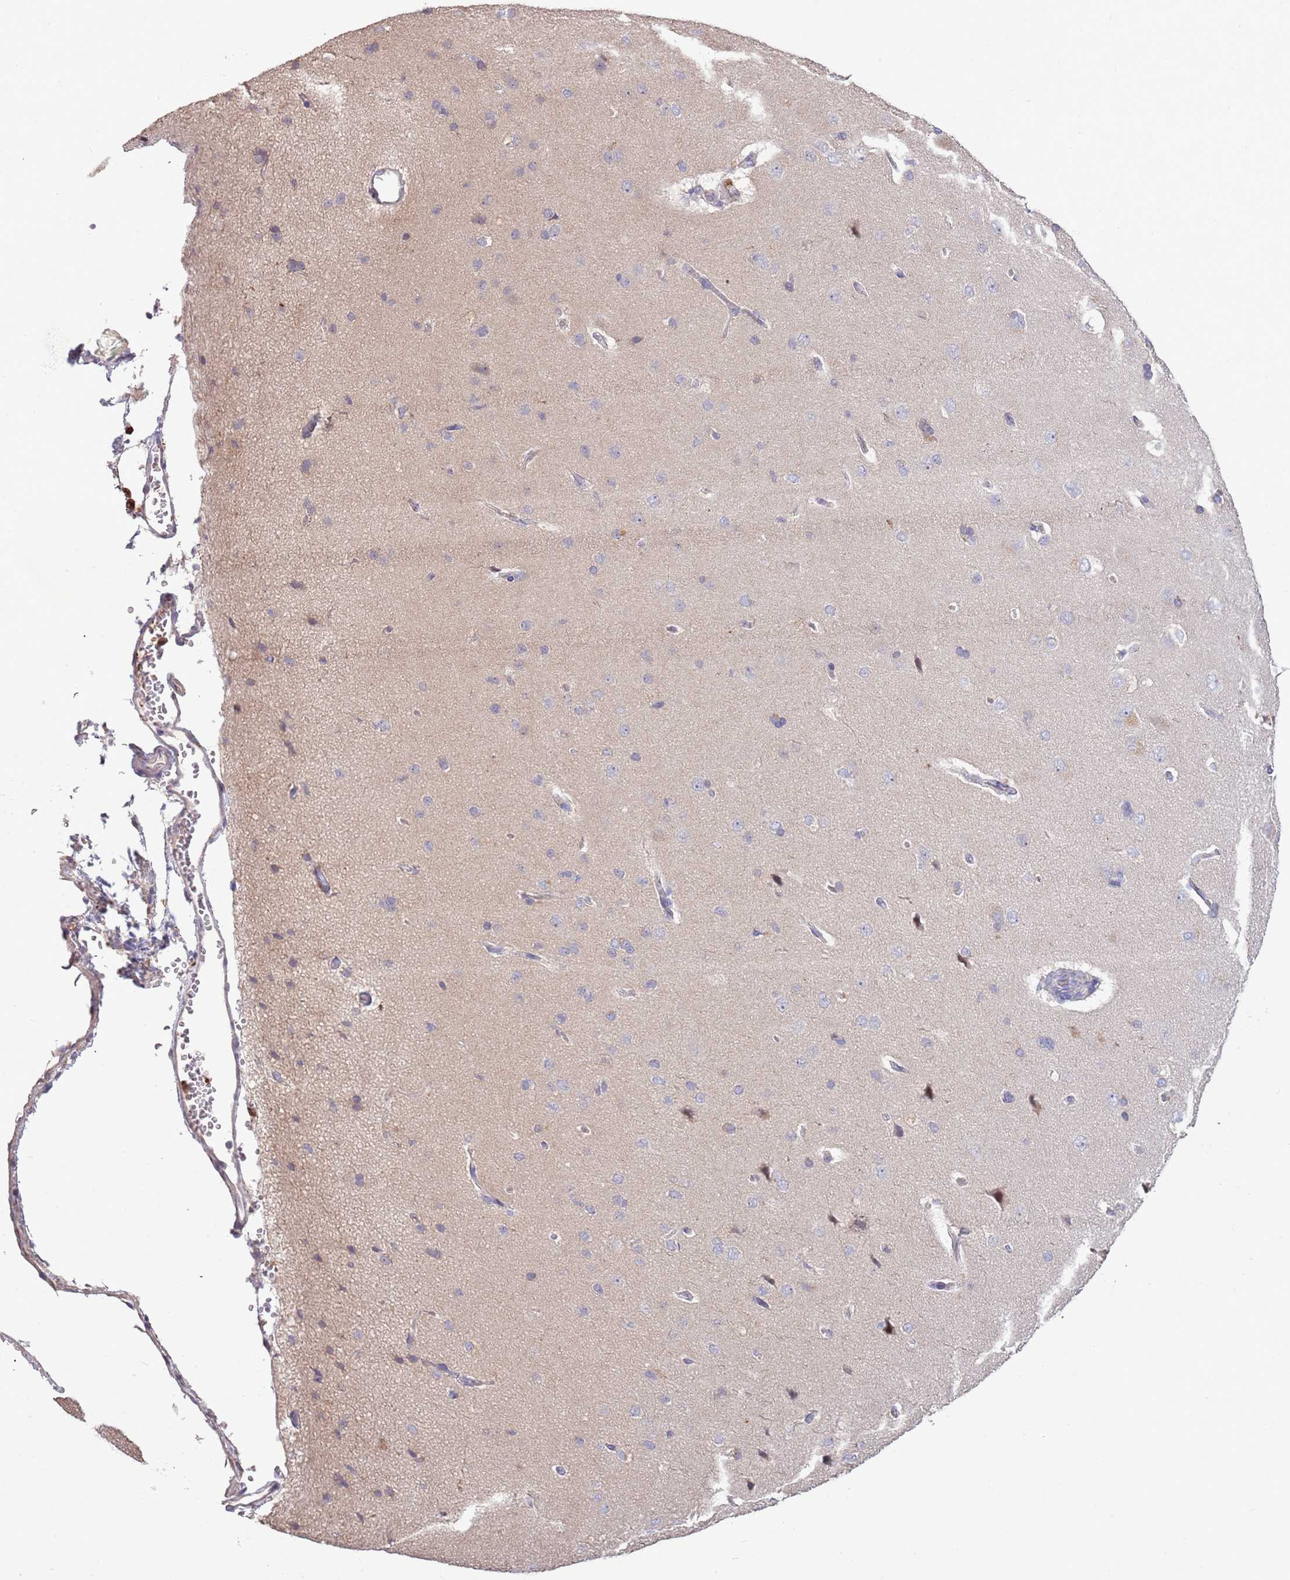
{"staining": {"intensity": "negative", "quantity": "none", "location": "none"}, "tissue": "cerebral cortex", "cell_type": "Endothelial cells", "image_type": "normal", "snomed": [{"axis": "morphology", "description": "Normal tissue, NOS"}, {"axis": "topography", "description": "Cerebral cortex"}], "caption": "This is an immunohistochemistry (IHC) image of unremarkable cerebral cortex. There is no staining in endothelial cells.", "gene": "P2RY13", "patient": {"sex": "male", "age": 62}}